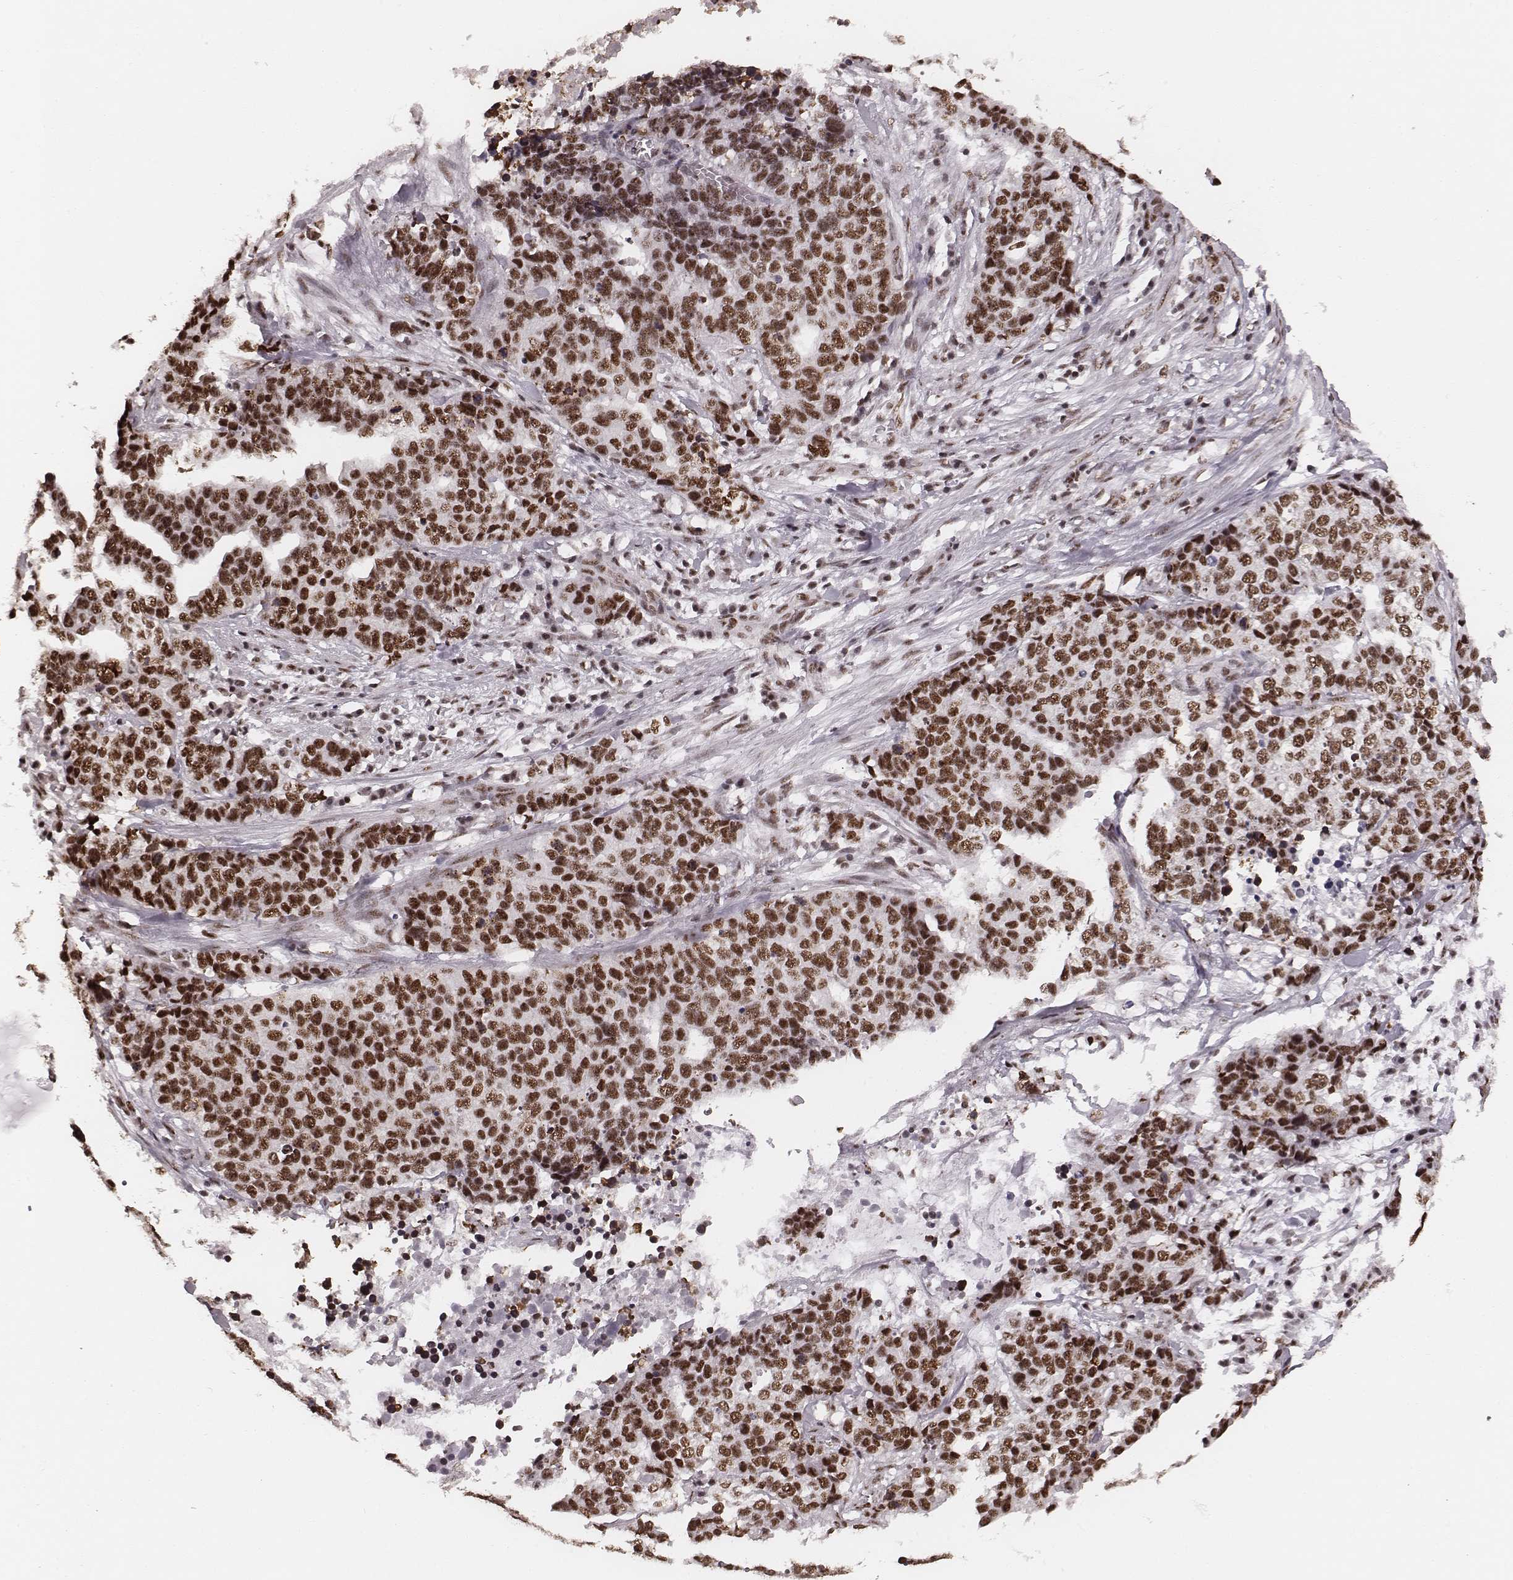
{"staining": {"intensity": "strong", "quantity": ">75%", "location": "nuclear"}, "tissue": "ovarian cancer", "cell_type": "Tumor cells", "image_type": "cancer", "snomed": [{"axis": "morphology", "description": "Carcinoma, endometroid"}, {"axis": "topography", "description": "Ovary"}], "caption": "Protein expression analysis of human ovarian endometroid carcinoma reveals strong nuclear expression in about >75% of tumor cells.", "gene": "LUC7L", "patient": {"sex": "female", "age": 65}}